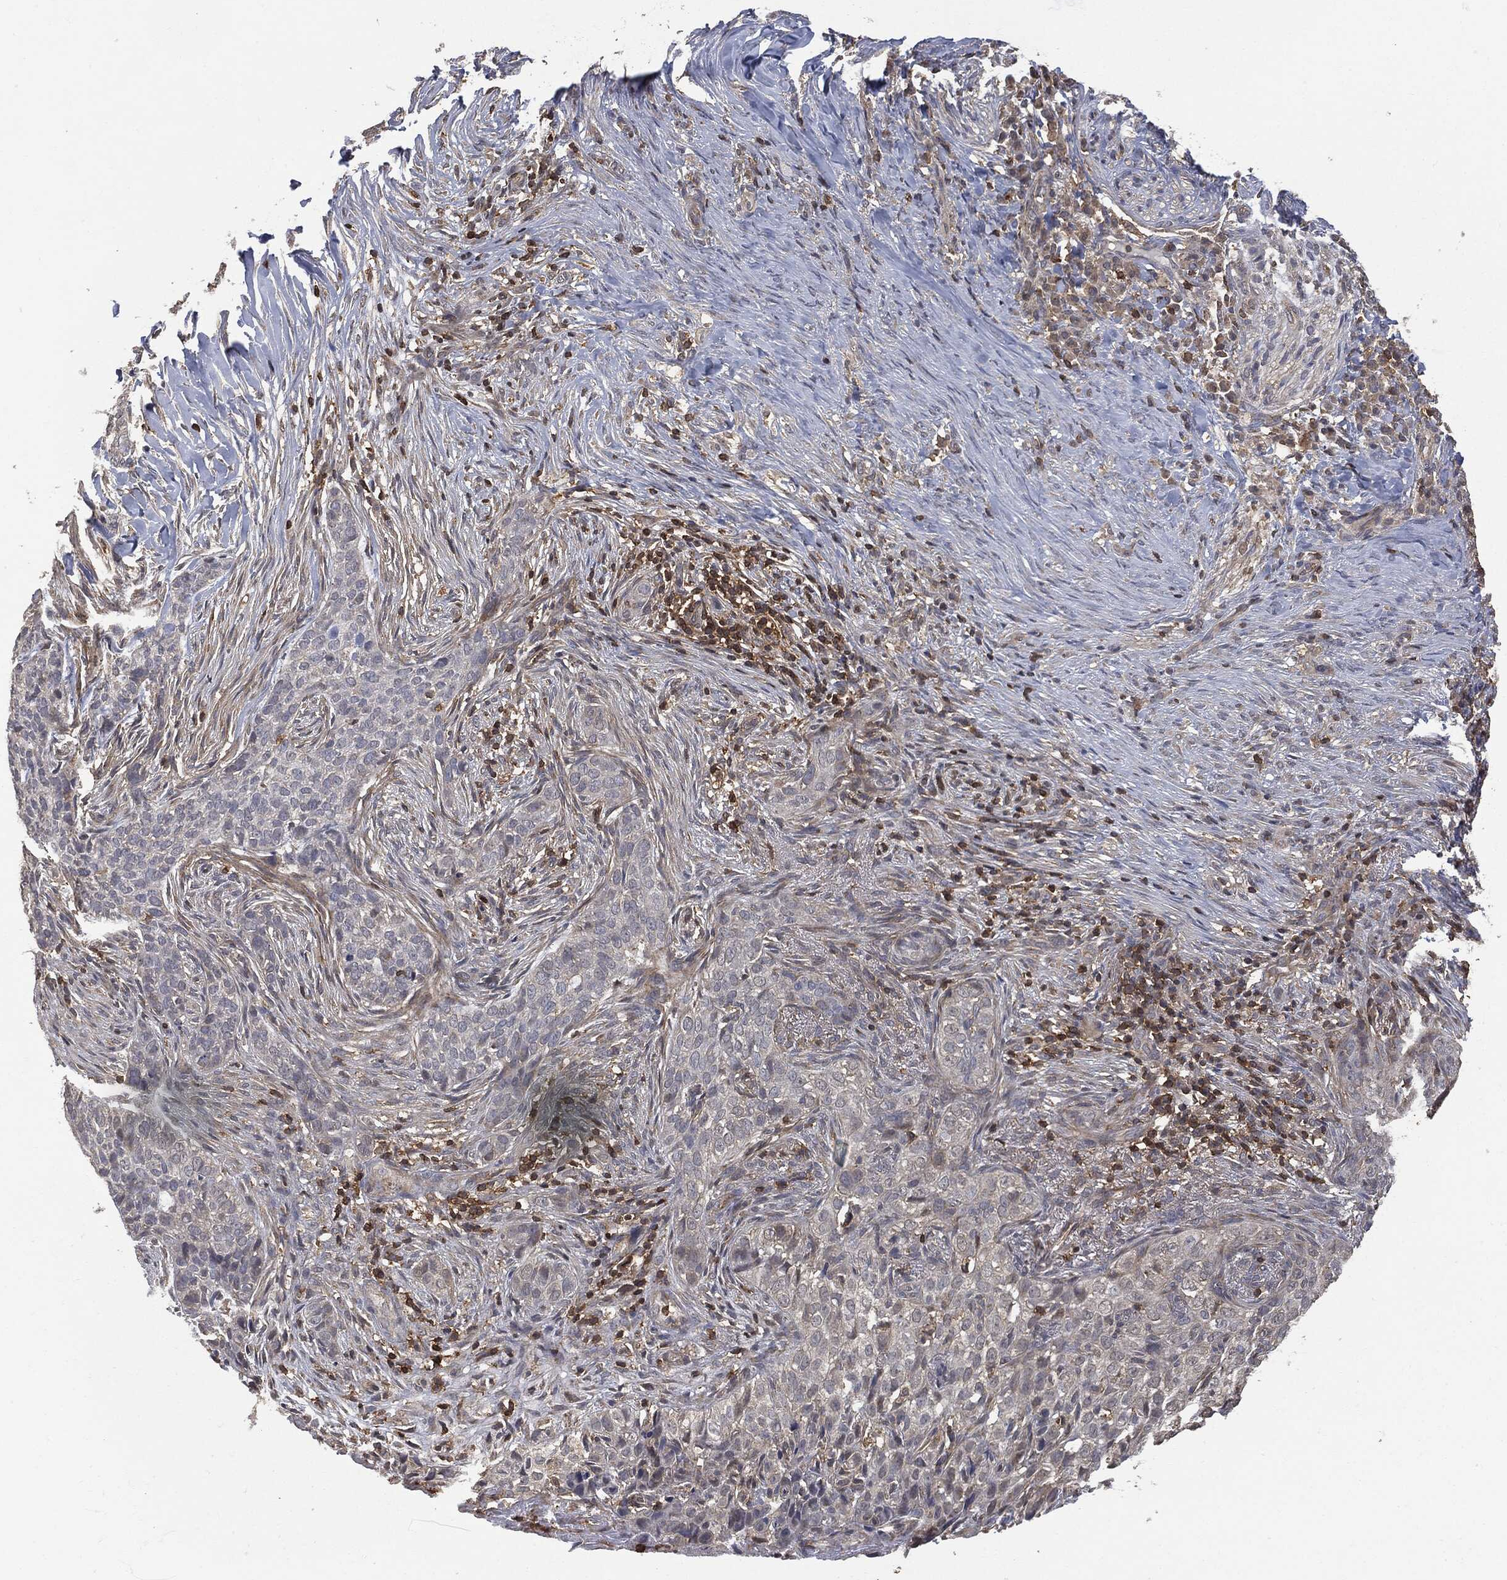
{"staining": {"intensity": "negative", "quantity": "none", "location": "none"}, "tissue": "skin cancer", "cell_type": "Tumor cells", "image_type": "cancer", "snomed": [{"axis": "morphology", "description": "Squamous cell carcinoma, NOS"}, {"axis": "topography", "description": "Skin"}], "caption": "An immunohistochemistry (IHC) photomicrograph of skin cancer (squamous cell carcinoma) is shown. There is no staining in tumor cells of skin cancer (squamous cell carcinoma).", "gene": "PSMB10", "patient": {"sex": "male", "age": 88}}